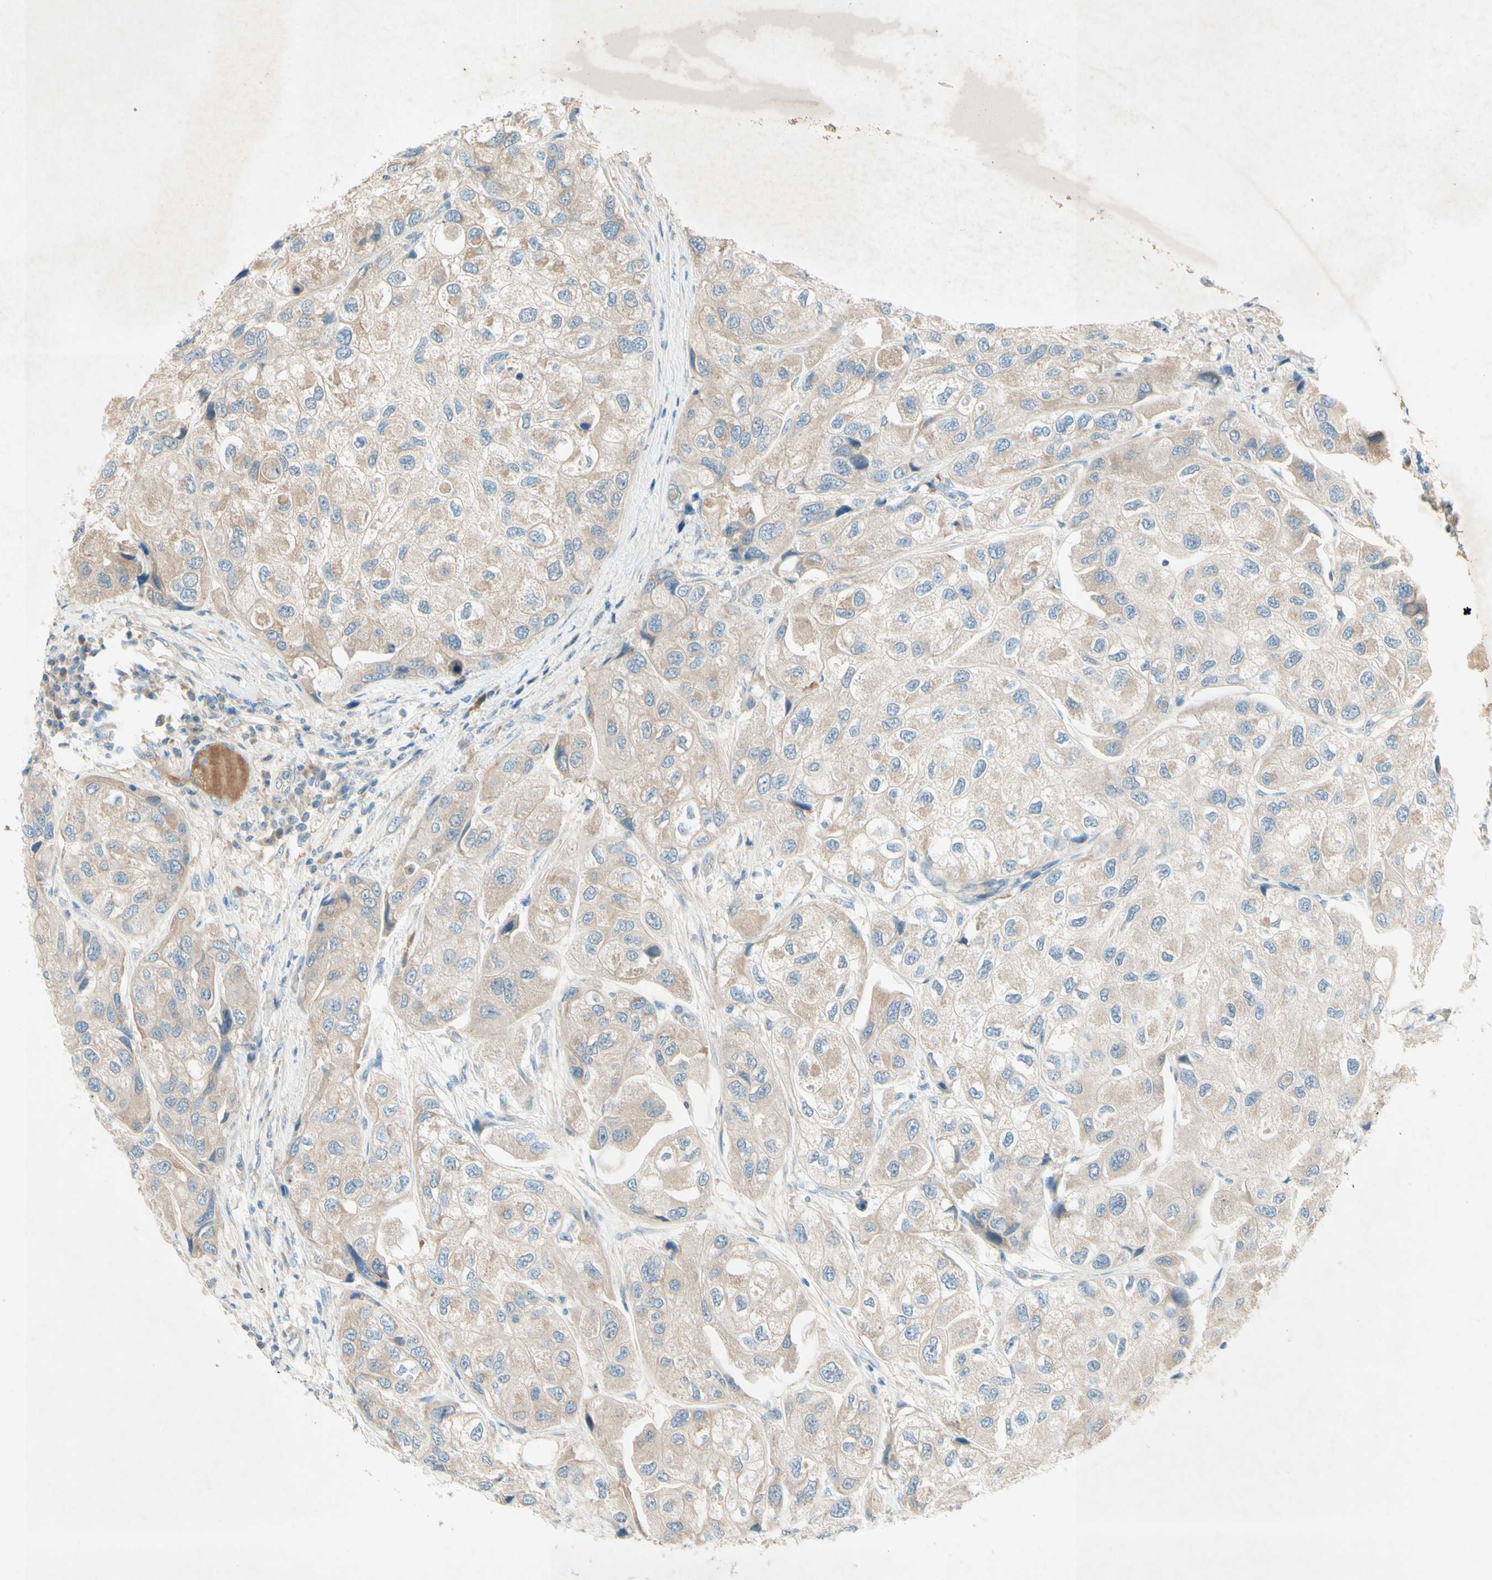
{"staining": {"intensity": "moderate", "quantity": ">75%", "location": "cytoplasmic/membranous"}, "tissue": "urothelial cancer", "cell_type": "Tumor cells", "image_type": "cancer", "snomed": [{"axis": "morphology", "description": "Urothelial carcinoma, High grade"}, {"axis": "topography", "description": "Urinary bladder"}], "caption": "Urothelial cancer stained for a protein (brown) displays moderate cytoplasmic/membranous positive positivity in about >75% of tumor cells.", "gene": "IL2", "patient": {"sex": "female", "age": 64}}